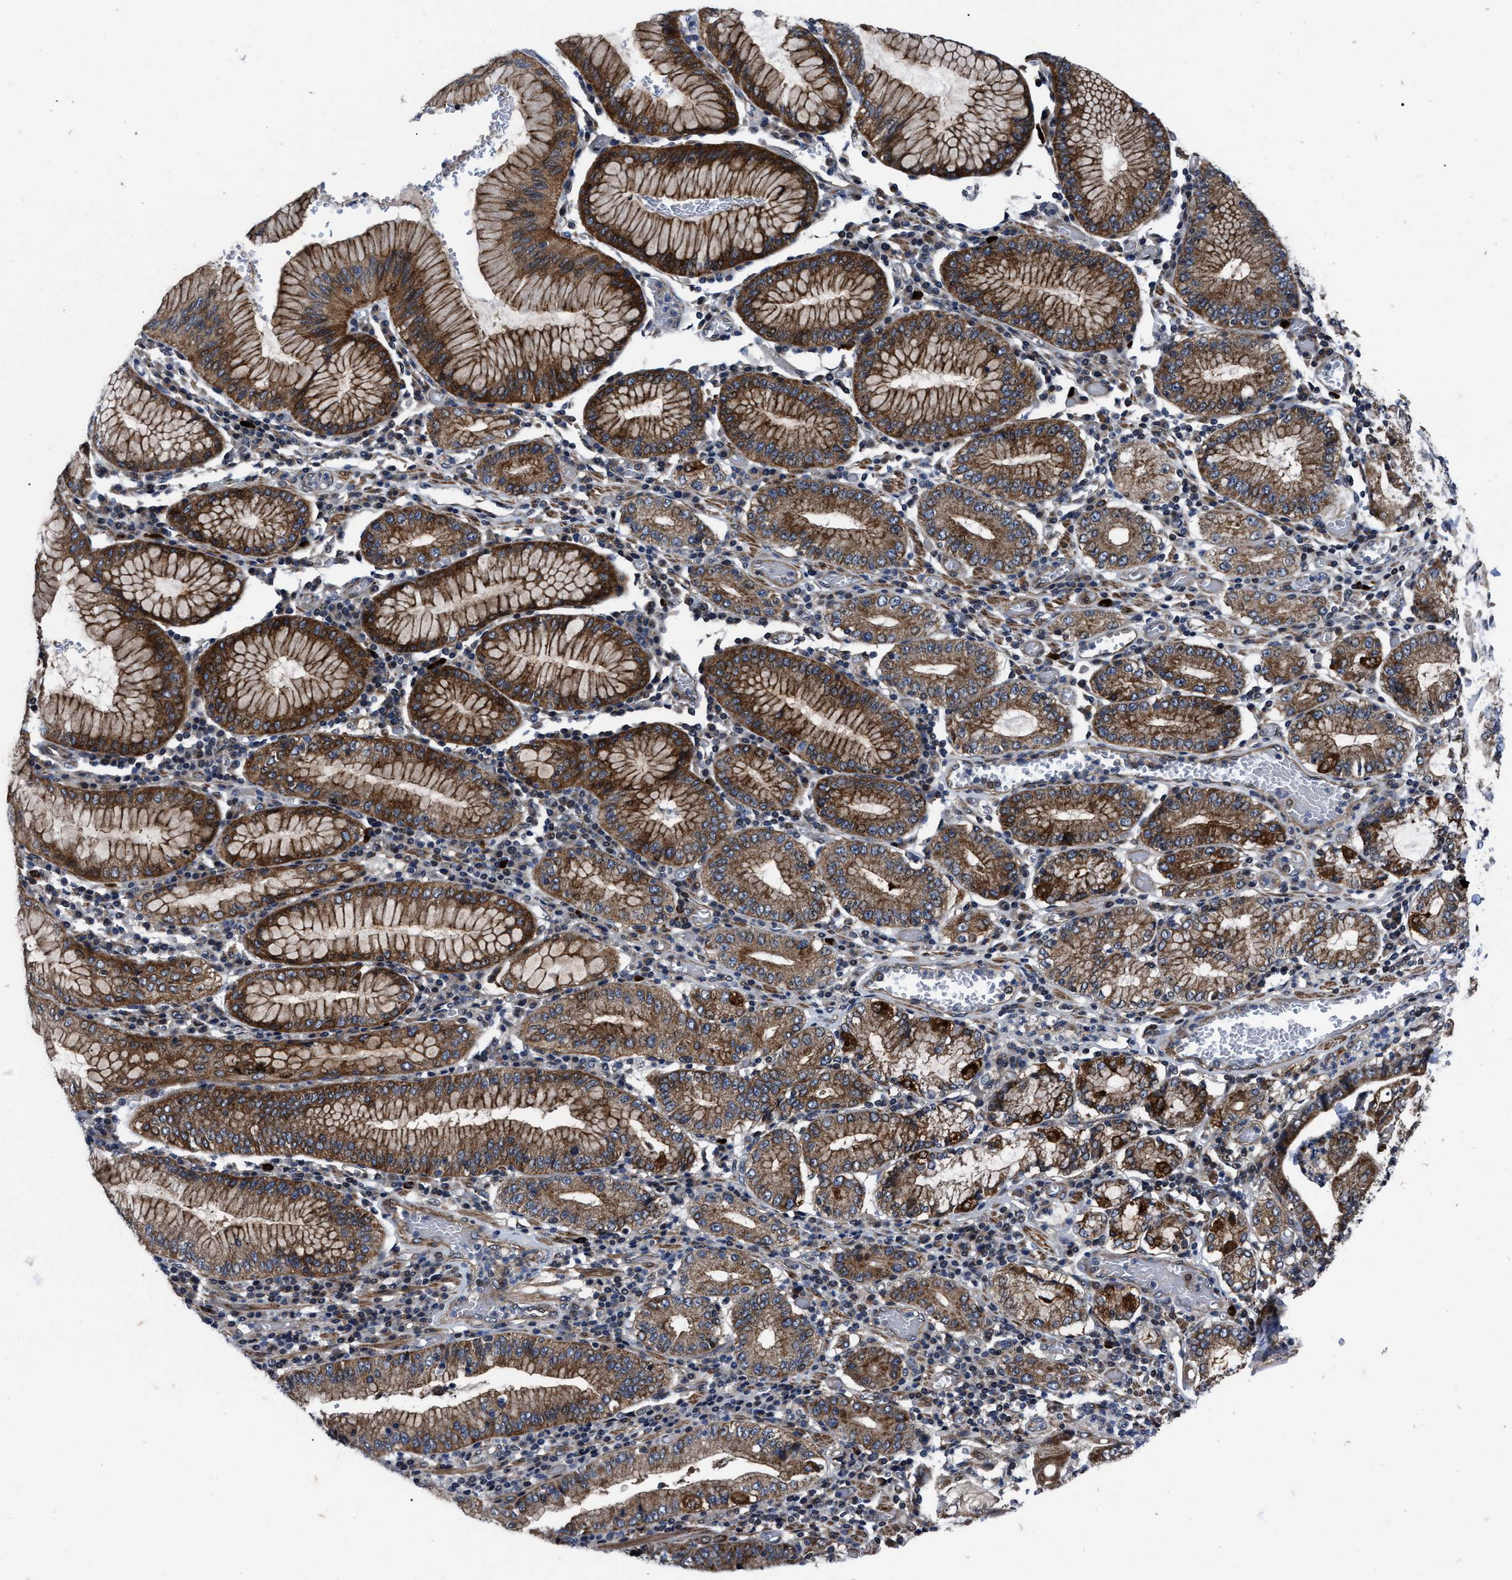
{"staining": {"intensity": "strong", "quantity": ">75%", "location": "cytoplasmic/membranous"}, "tissue": "stomach cancer", "cell_type": "Tumor cells", "image_type": "cancer", "snomed": [{"axis": "morphology", "description": "Adenocarcinoma, NOS"}, {"axis": "topography", "description": "Stomach"}], "caption": "Stomach cancer stained with a protein marker exhibits strong staining in tumor cells.", "gene": "PPWD1", "patient": {"sex": "female", "age": 73}}